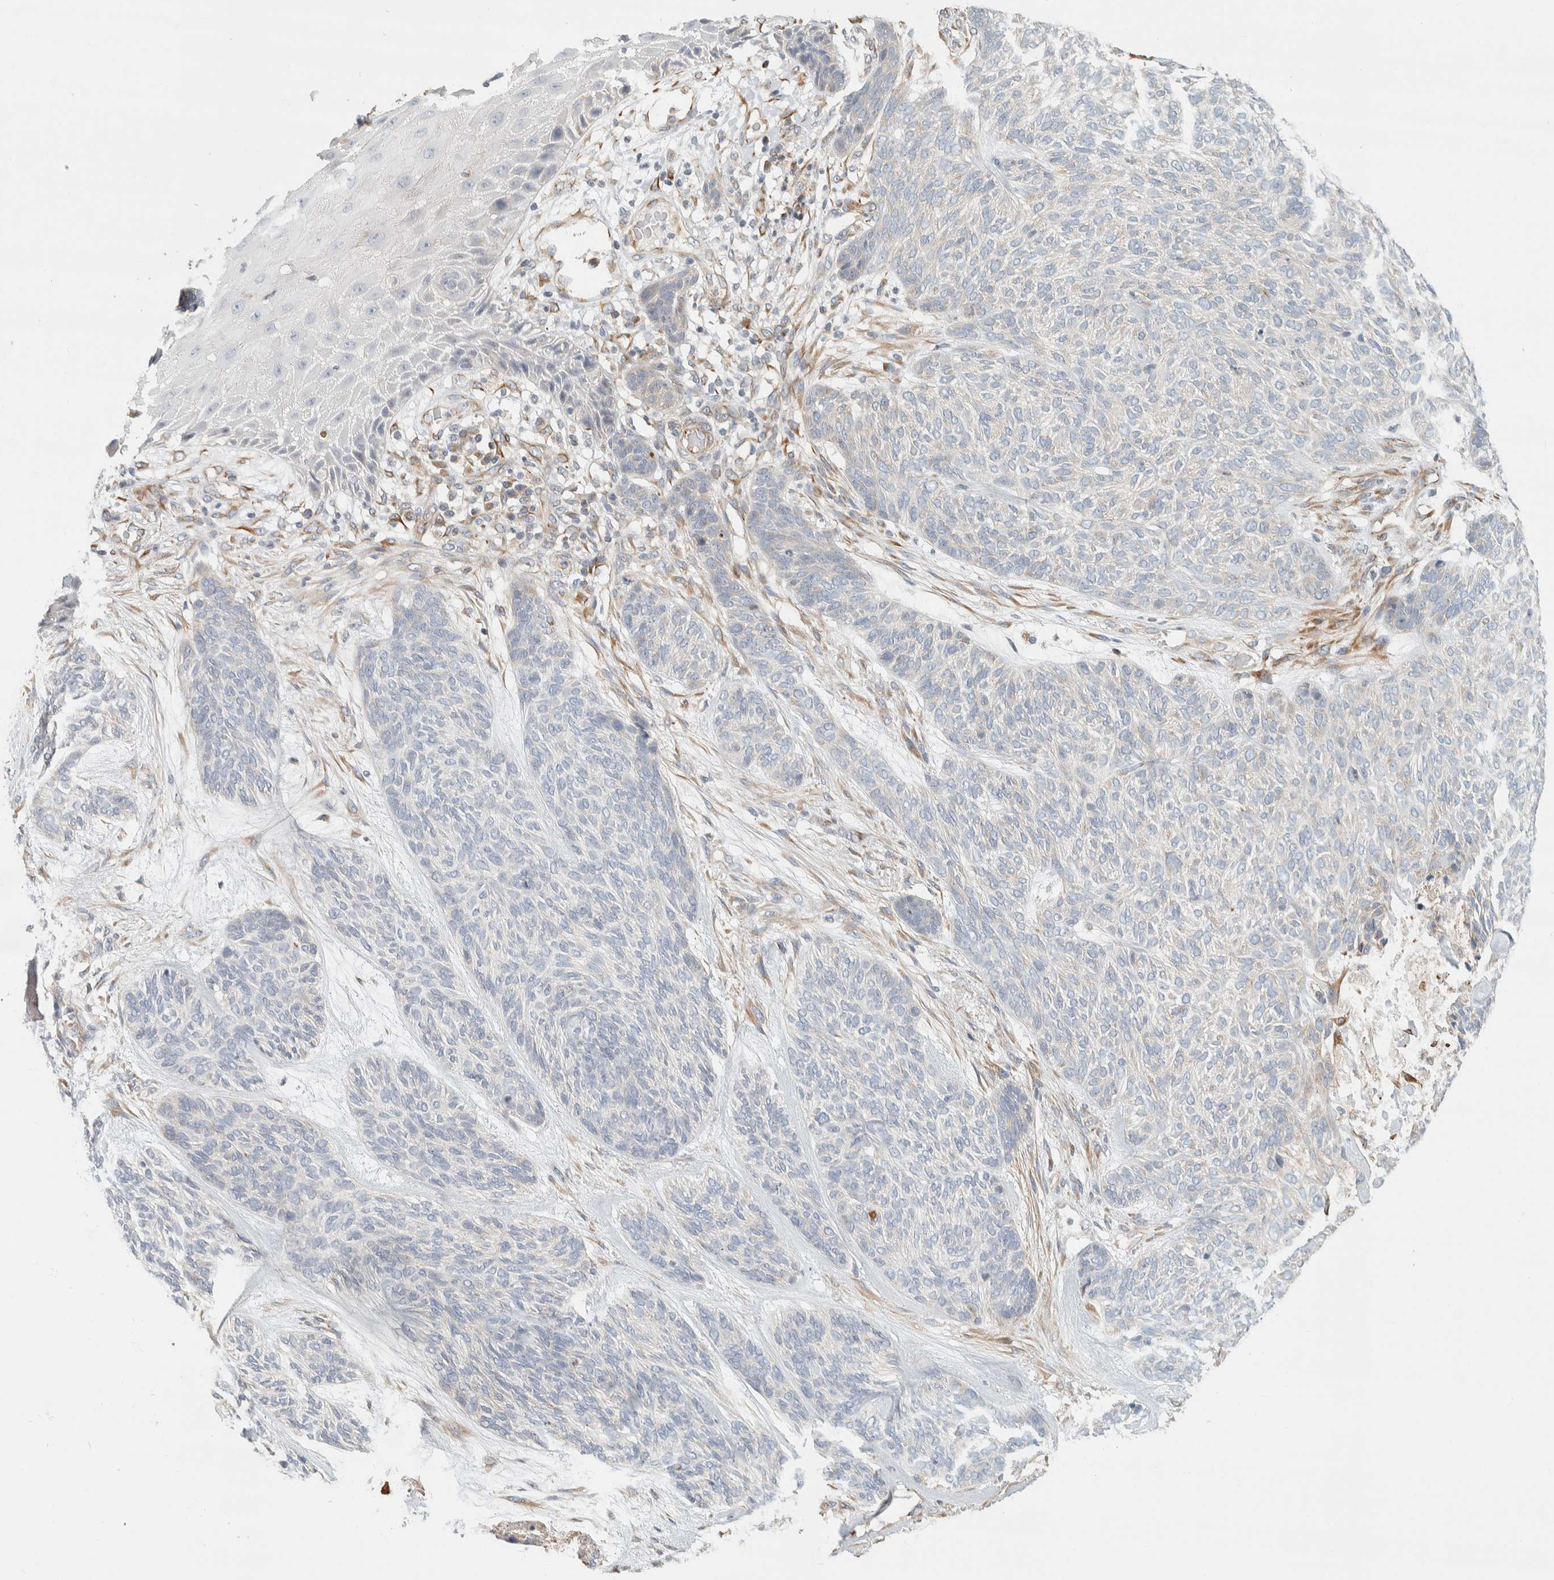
{"staining": {"intensity": "negative", "quantity": "none", "location": "none"}, "tissue": "skin cancer", "cell_type": "Tumor cells", "image_type": "cancer", "snomed": [{"axis": "morphology", "description": "Basal cell carcinoma"}, {"axis": "topography", "description": "Skin"}], "caption": "A high-resolution micrograph shows IHC staining of skin cancer, which exhibits no significant positivity in tumor cells.", "gene": "CDR2", "patient": {"sex": "male", "age": 55}}